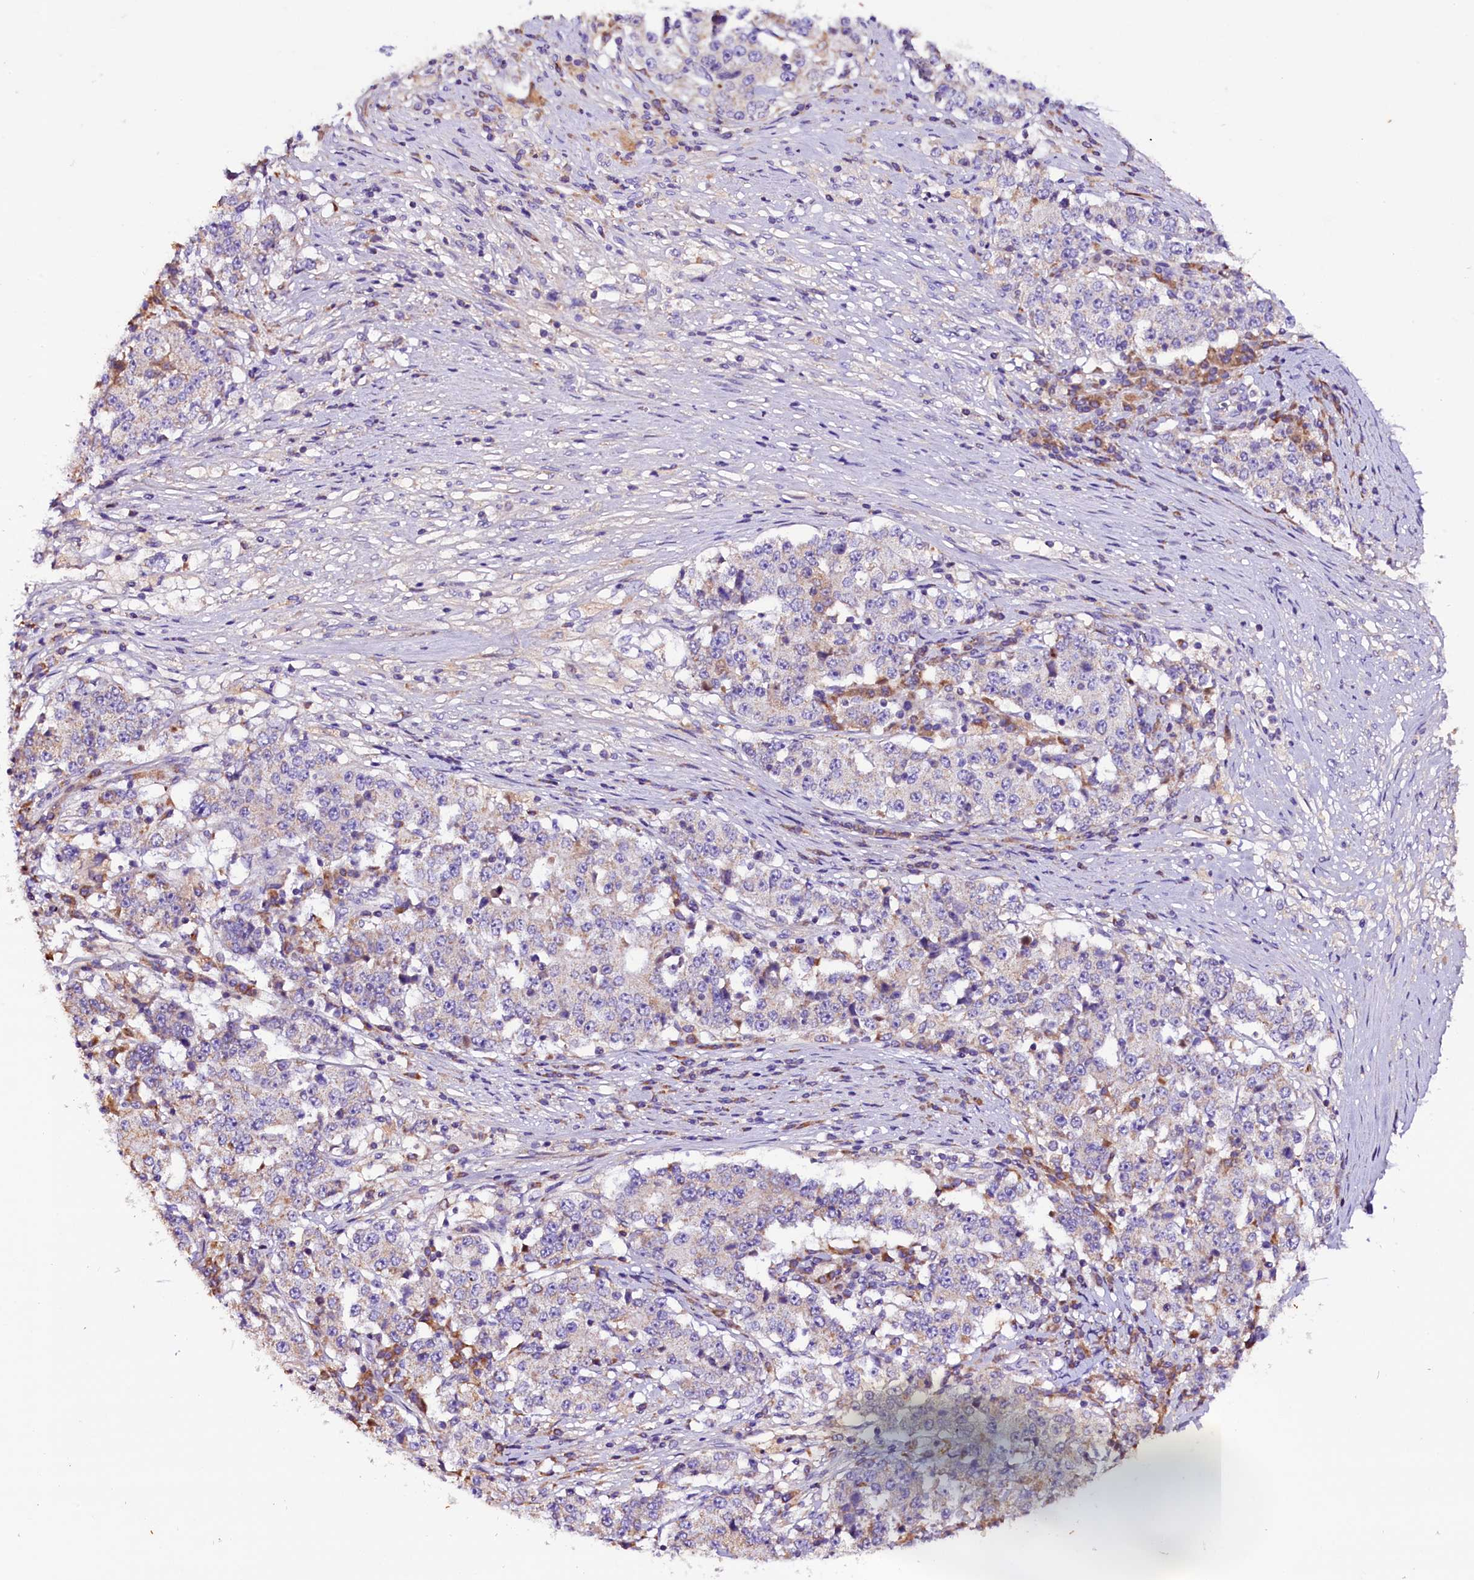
{"staining": {"intensity": "negative", "quantity": "none", "location": "none"}, "tissue": "stomach cancer", "cell_type": "Tumor cells", "image_type": "cancer", "snomed": [{"axis": "morphology", "description": "Adenocarcinoma, NOS"}, {"axis": "topography", "description": "Stomach"}], "caption": "DAB (3,3'-diaminobenzidine) immunohistochemical staining of human stomach adenocarcinoma reveals no significant expression in tumor cells.", "gene": "SIX5", "patient": {"sex": "male", "age": 59}}